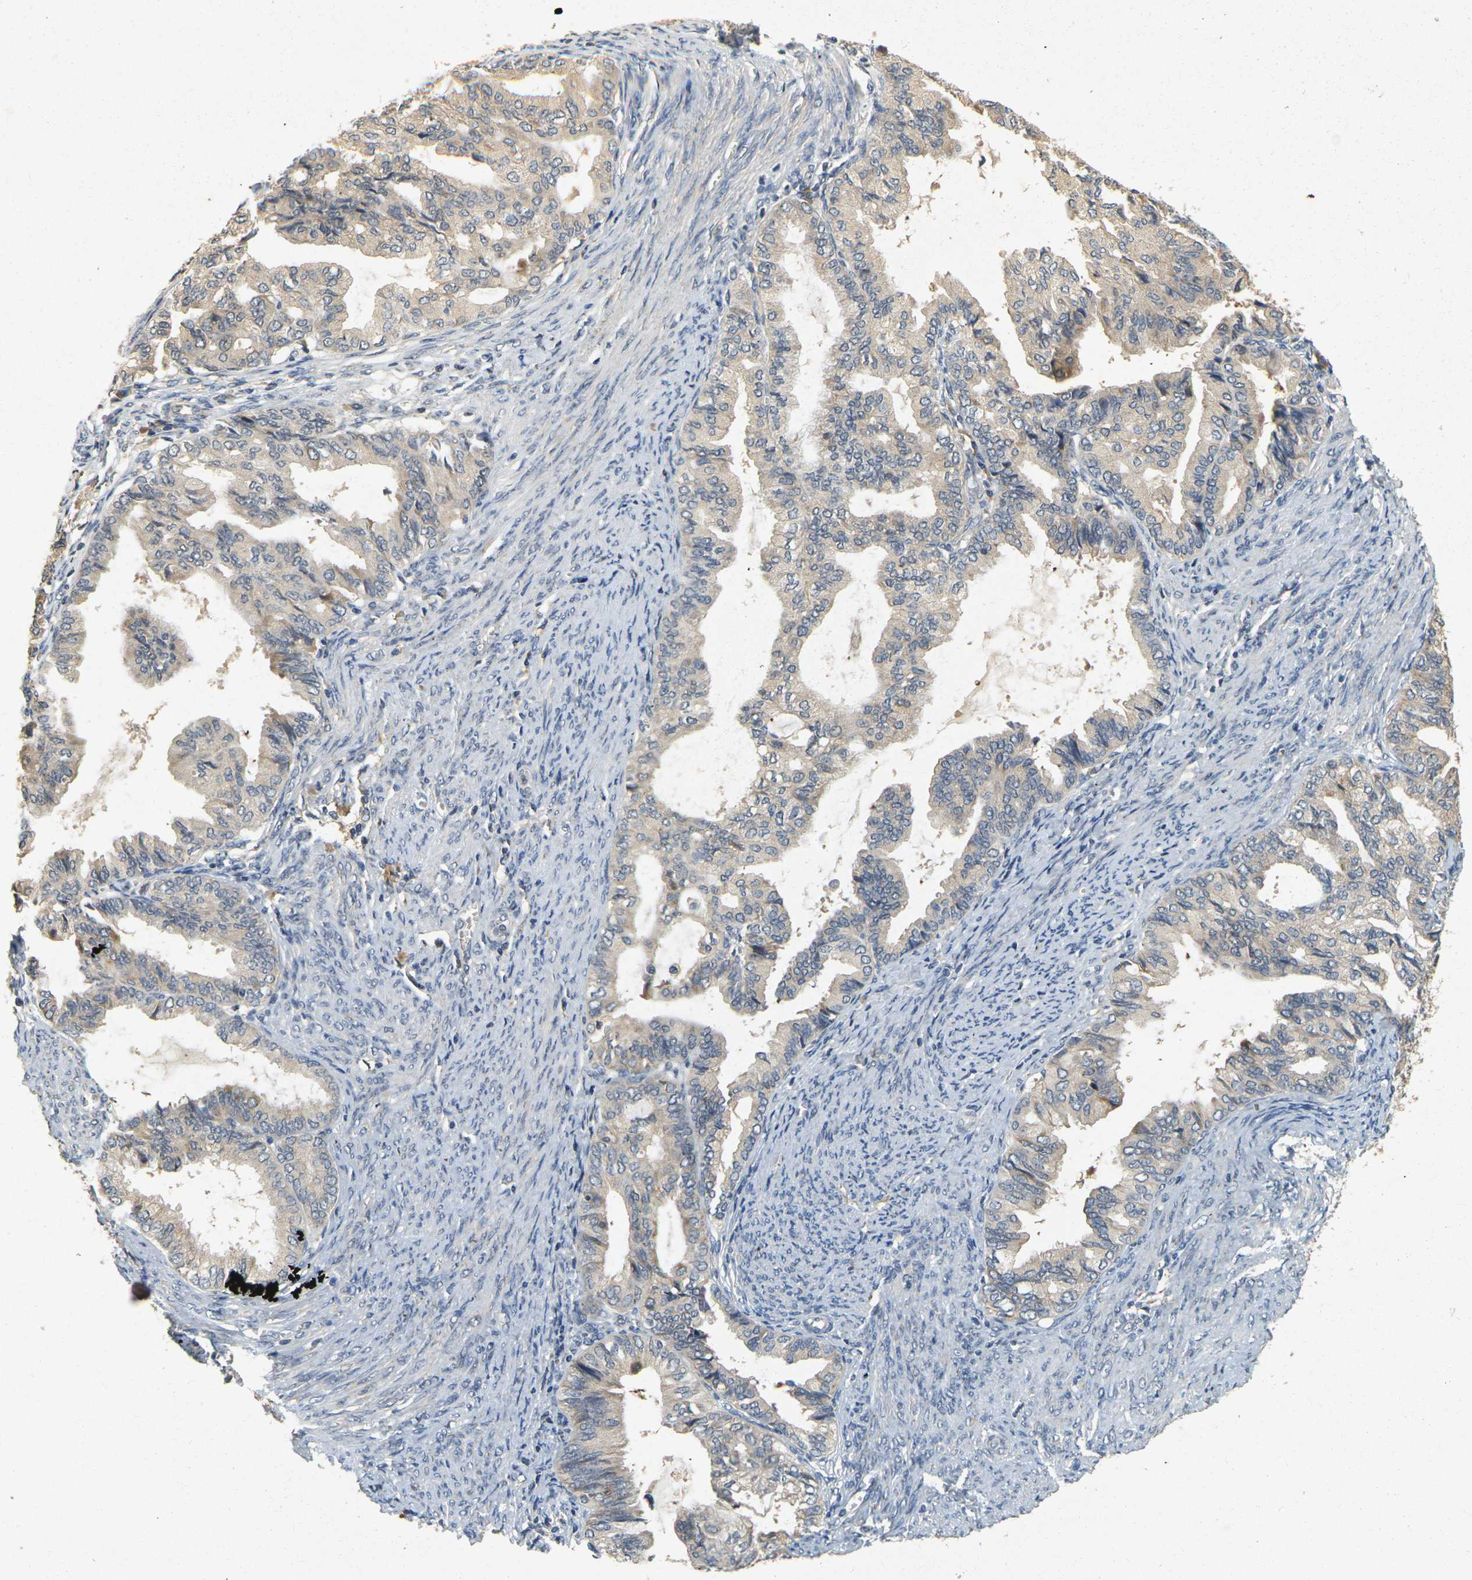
{"staining": {"intensity": "weak", "quantity": "25%-75%", "location": "cytoplasmic/membranous"}, "tissue": "endometrial cancer", "cell_type": "Tumor cells", "image_type": "cancer", "snomed": [{"axis": "morphology", "description": "Adenocarcinoma, NOS"}, {"axis": "topography", "description": "Endometrium"}], "caption": "A brown stain highlights weak cytoplasmic/membranous positivity of a protein in endometrial cancer tumor cells. Nuclei are stained in blue.", "gene": "GDAP1", "patient": {"sex": "female", "age": 86}}